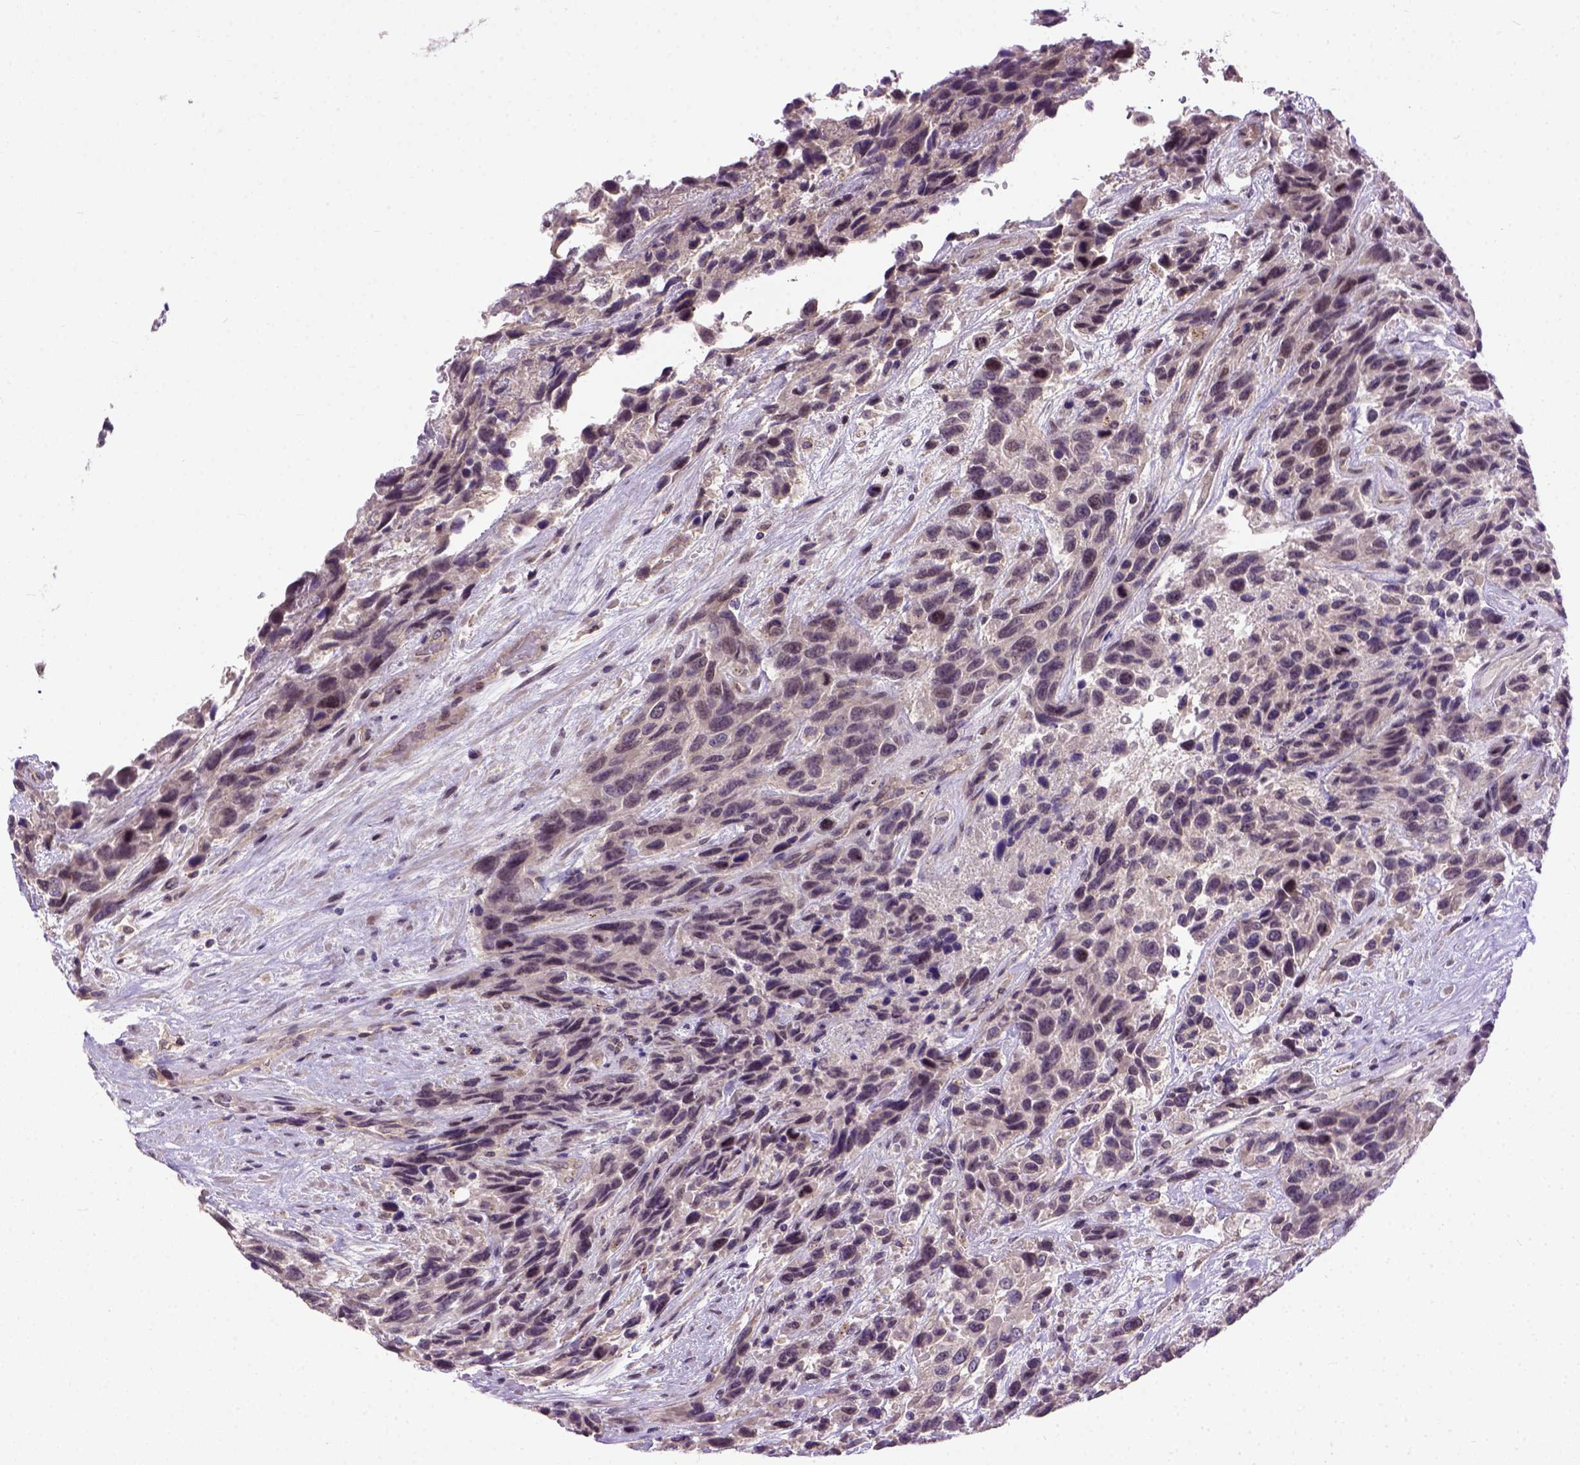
{"staining": {"intensity": "weak", "quantity": "<25%", "location": "cytoplasmic/membranous"}, "tissue": "urothelial cancer", "cell_type": "Tumor cells", "image_type": "cancer", "snomed": [{"axis": "morphology", "description": "Urothelial carcinoma, High grade"}, {"axis": "topography", "description": "Urinary bladder"}], "caption": "An image of urothelial carcinoma (high-grade) stained for a protein reveals no brown staining in tumor cells.", "gene": "KAZN", "patient": {"sex": "female", "age": 70}}